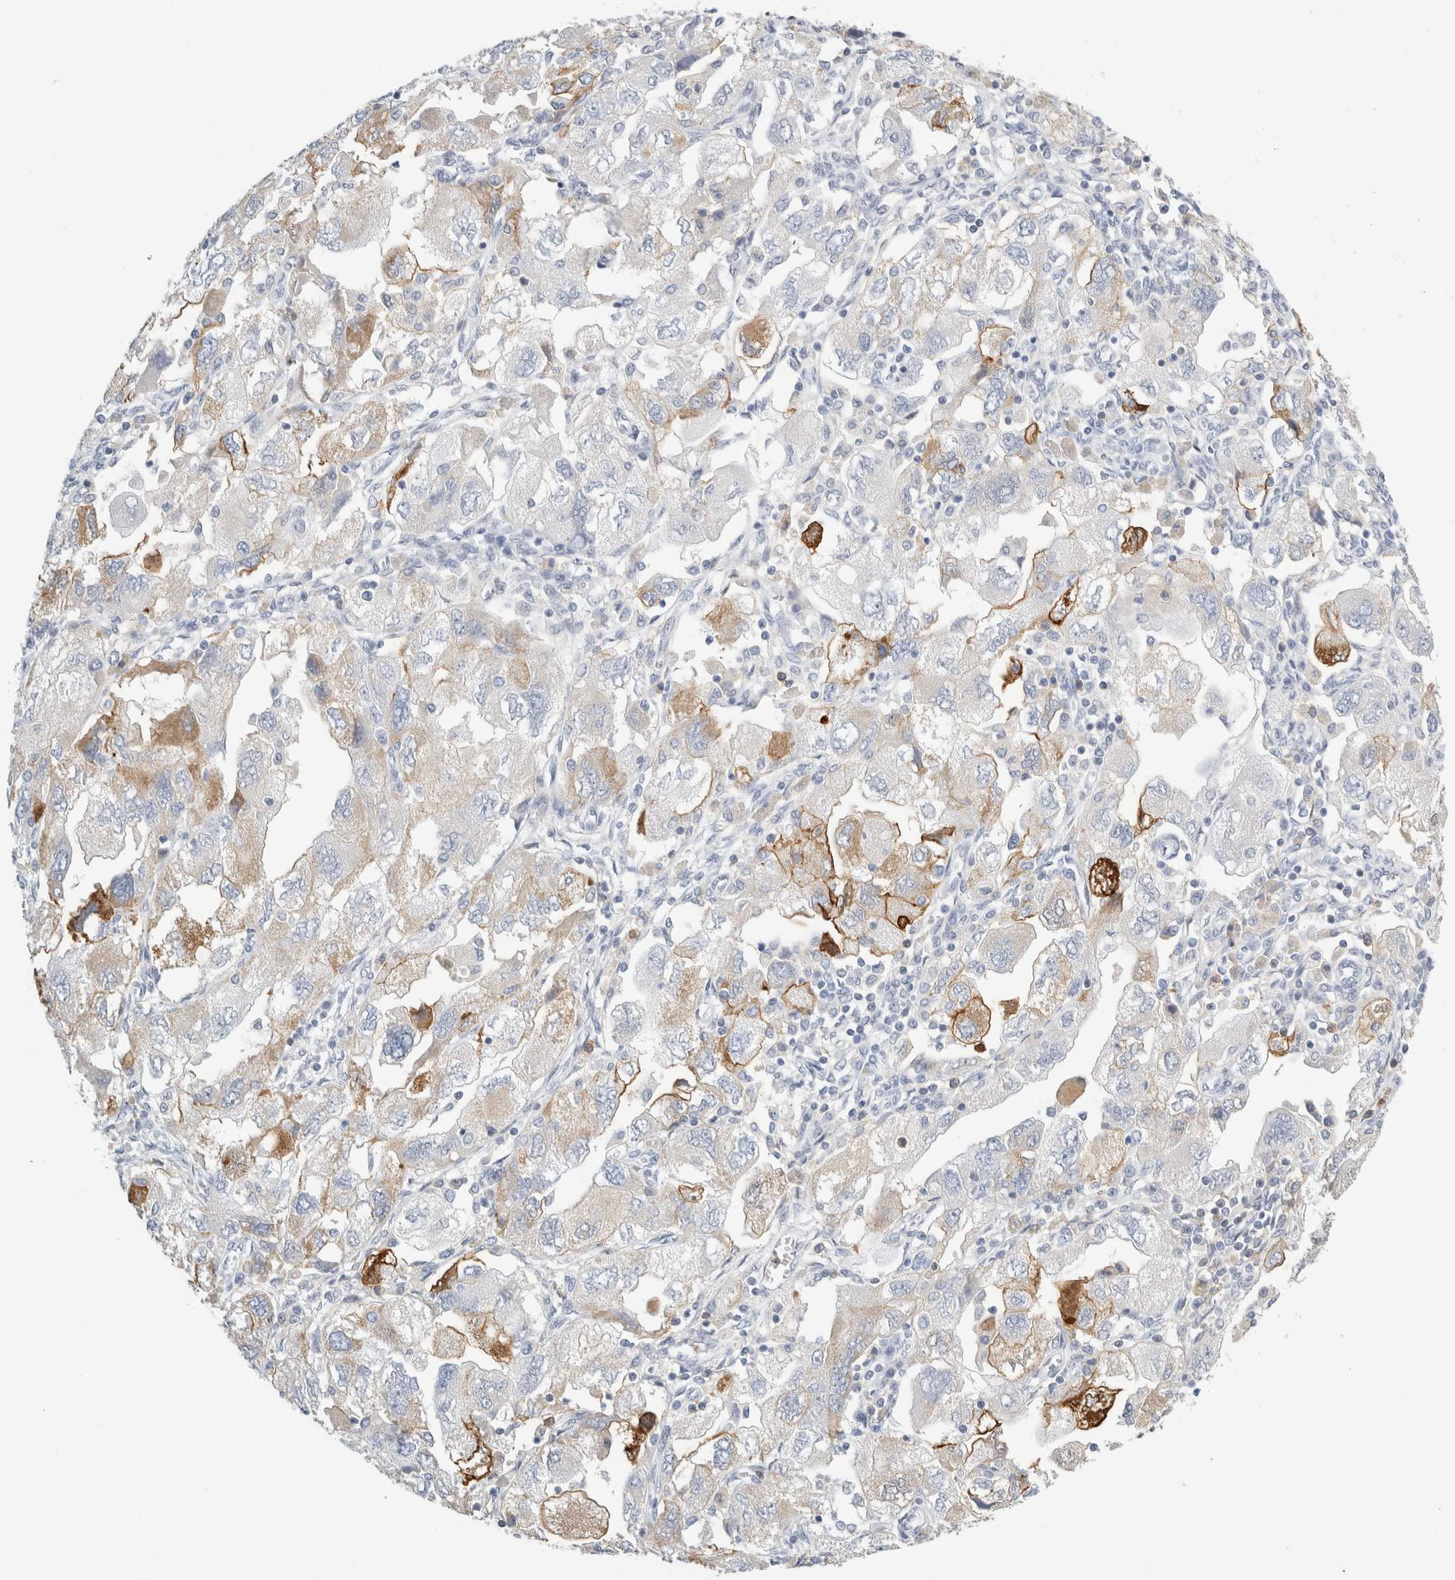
{"staining": {"intensity": "moderate", "quantity": "<25%", "location": "cytoplasmic/membranous"}, "tissue": "ovarian cancer", "cell_type": "Tumor cells", "image_type": "cancer", "snomed": [{"axis": "morphology", "description": "Carcinoma, NOS"}, {"axis": "morphology", "description": "Cystadenocarcinoma, serous, NOS"}, {"axis": "topography", "description": "Ovary"}], "caption": "DAB immunohistochemical staining of human ovarian serous cystadenocarcinoma shows moderate cytoplasmic/membranous protein positivity in approximately <25% of tumor cells. (DAB (3,3'-diaminobenzidine) = brown stain, brightfield microscopy at high magnification).", "gene": "P2RY2", "patient": {"sex": "female", "age": 69}}